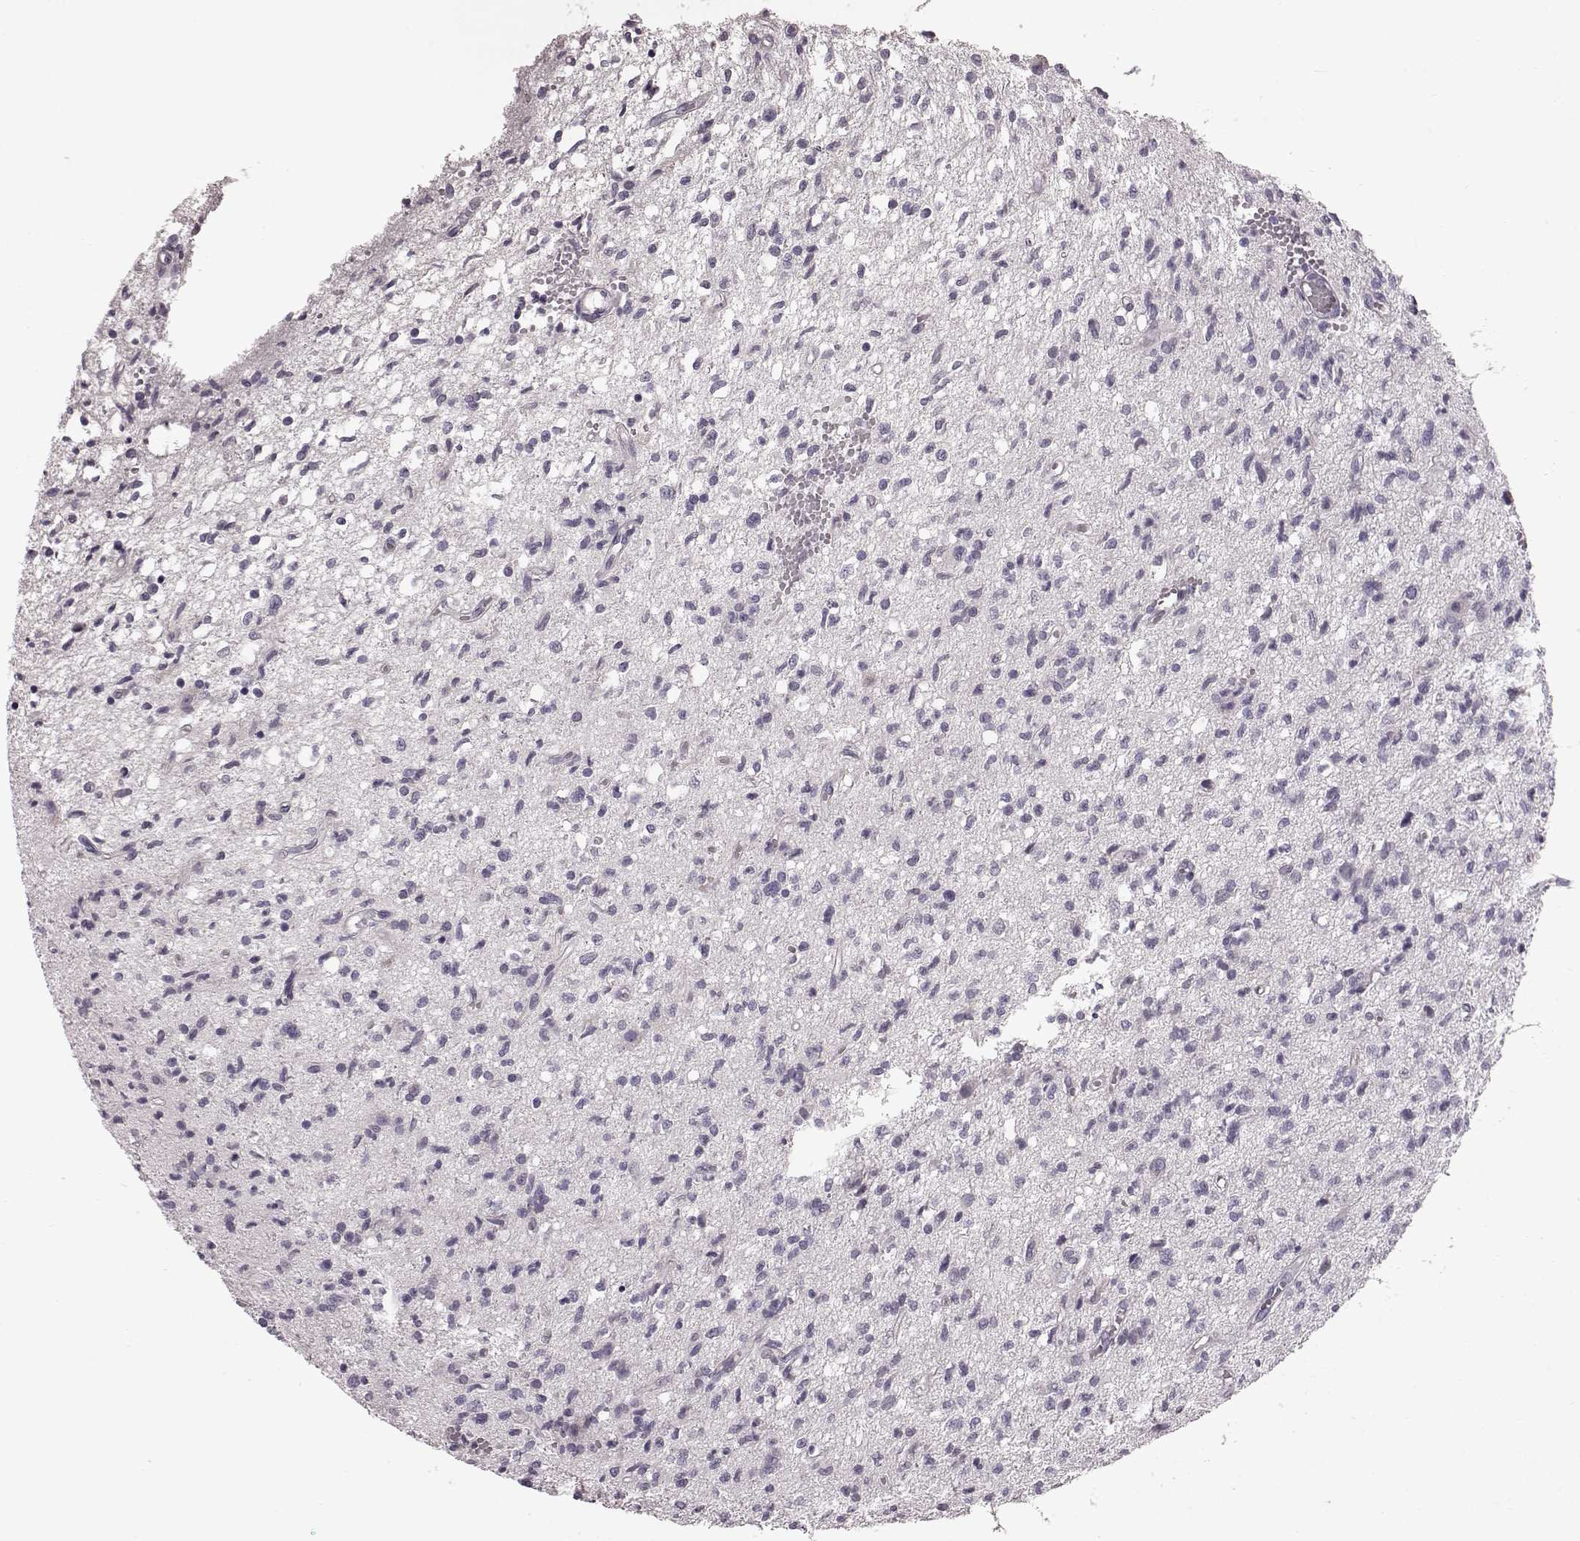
{"staining": {"intensity": "negative", "quantity": "none", "location": "none"}, "tissue": "glioma", "cell_type": "Tumor cells", "image_type": "cancer", "snomed": [{"axis": "morphology", "description": "Glioma, malignant, Low grade"}, {"axis": "topography", "description": "Brain"}], "caption": "Low-grade glioma (malignant) was stained to show a protein in brown. There is no significant staining in tumor cells.", "gene": "TCHHL1", "patient": {"sex": "male", "age": 64}}